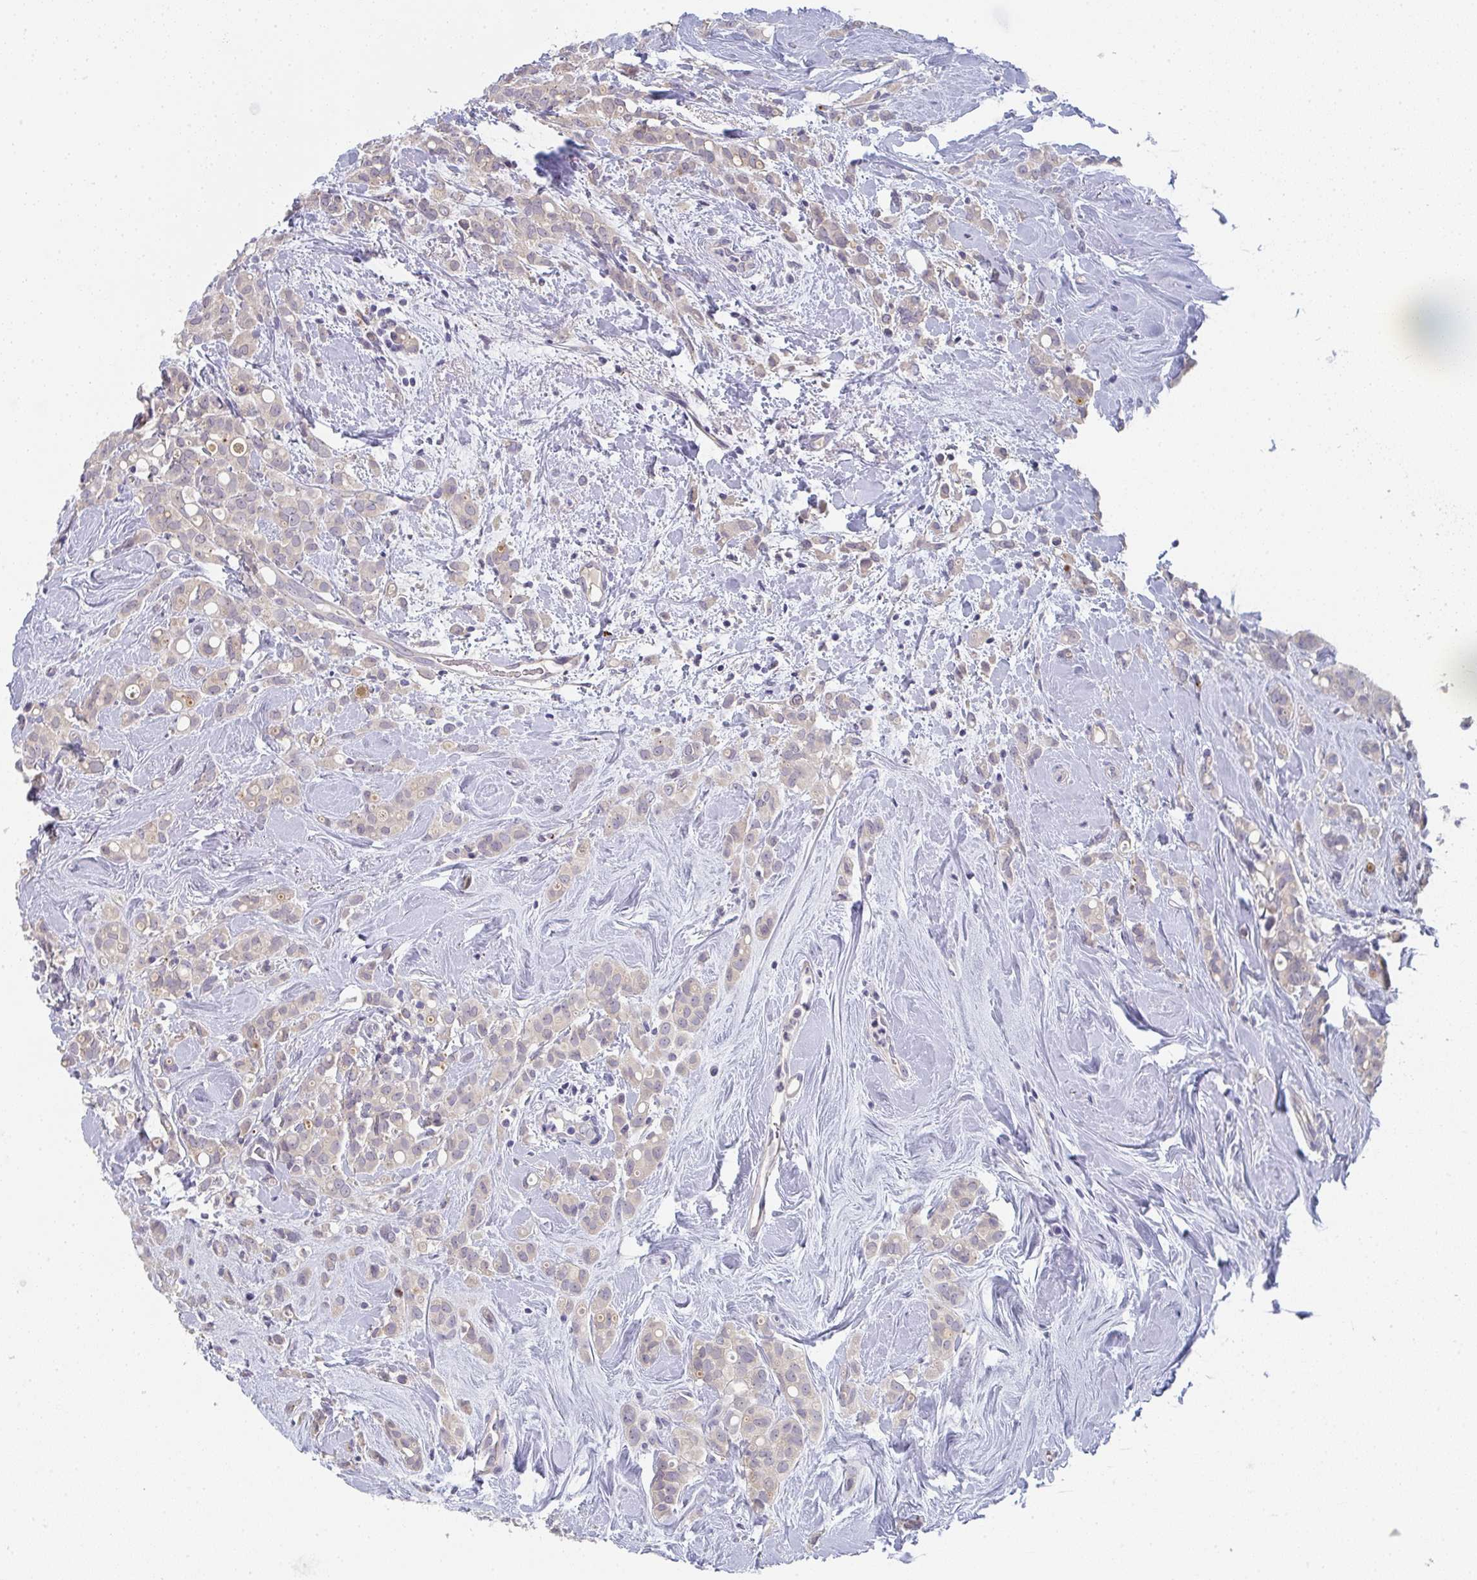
{"staining": {"intensity": "weak", "quantity": "<25%", "location": "cytoplasmic/membranous"}, "tissue": "breast cancer", "cell_type": "Tumor cells", "image_type": "cancer", "snomed": [{"axis": "morphology", "description": "Lobular carcinoma"}, {"axis": "topography", "description": "Breast"}], "caption": "A micrograph of human lobular carcinoma (breast) is negative for staining in tumor cells.", "gene": "CHMP5", "patient": {"sex": "female", "age": 68}}